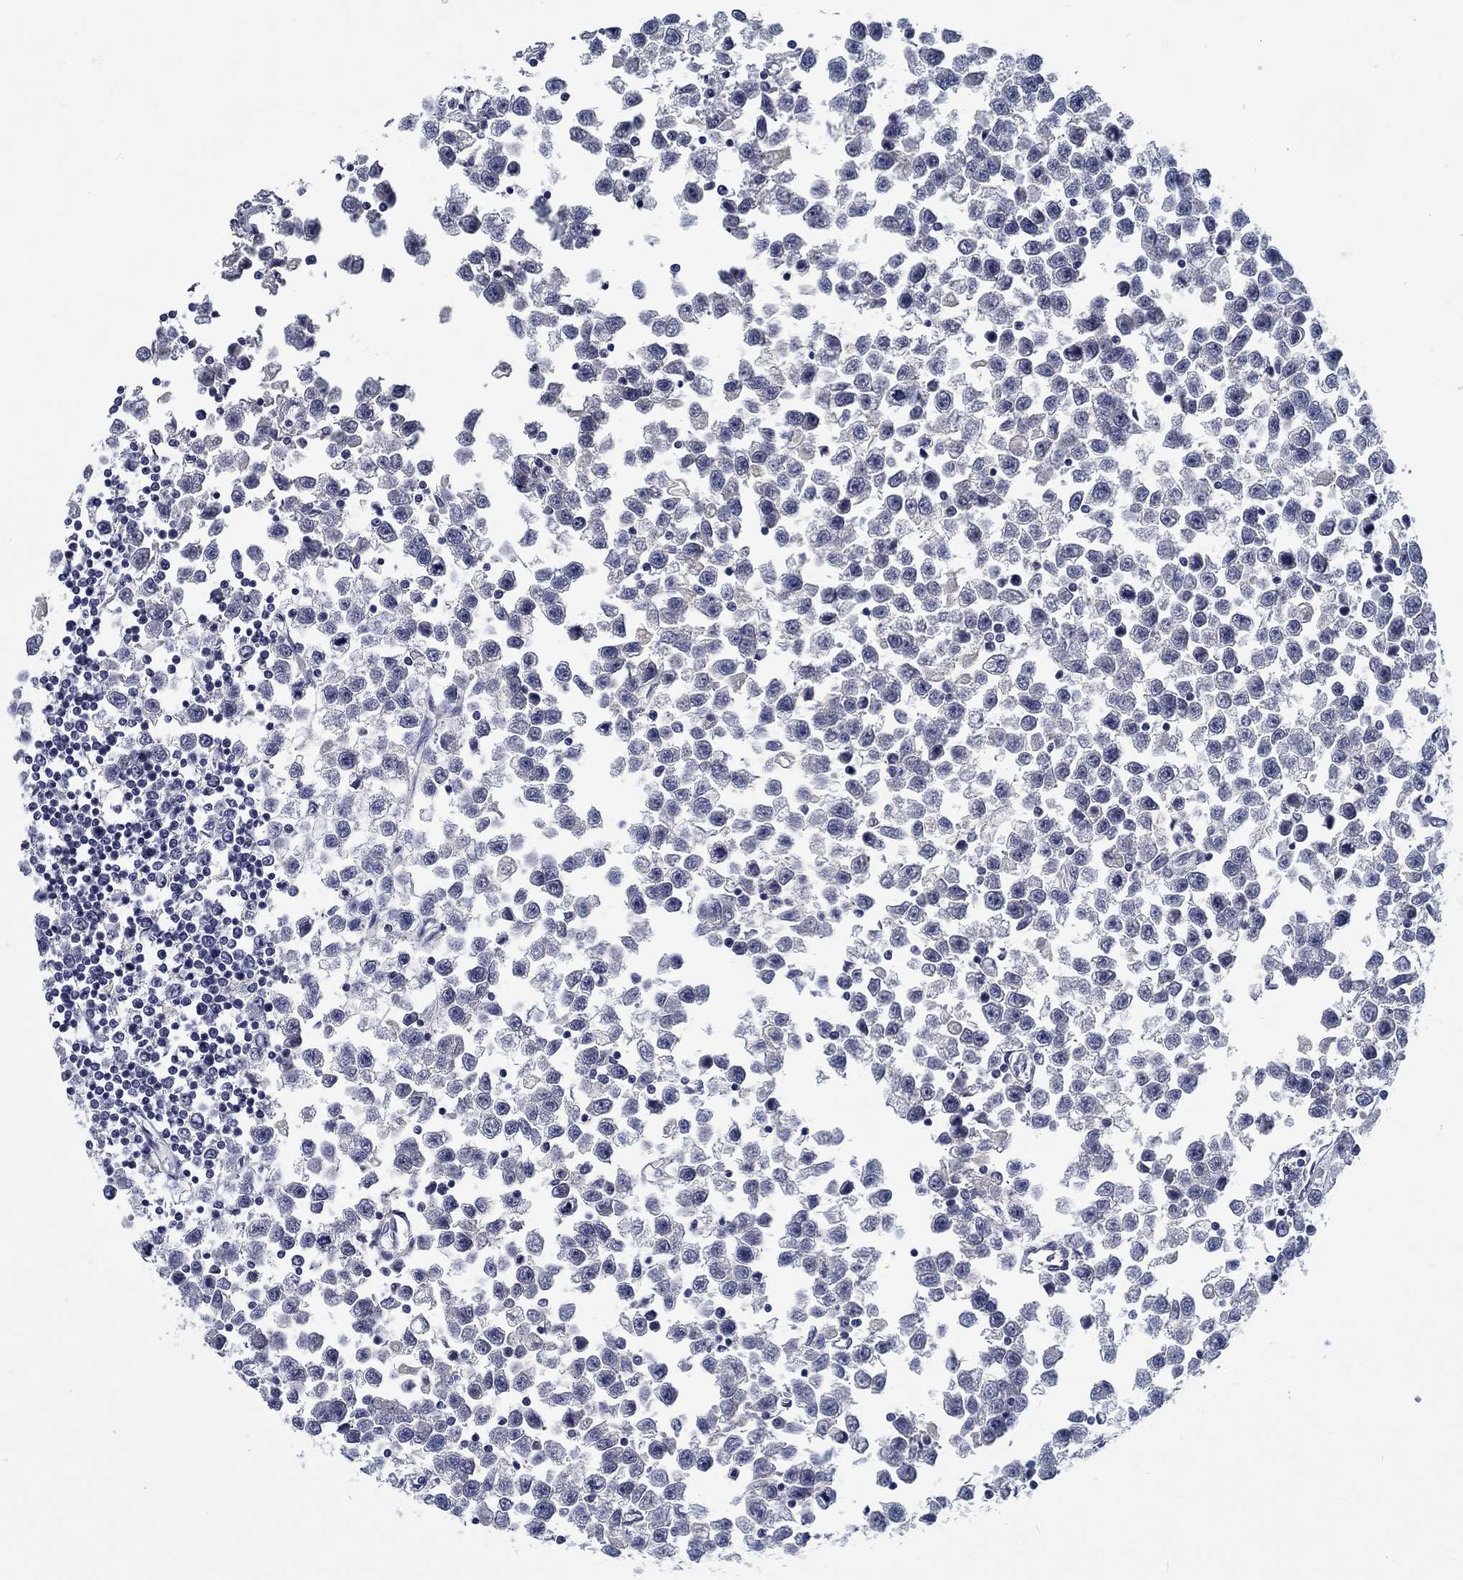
{"staining": {"intensity": "negative", "quantity": "none", "location": "none"}, "tissue": "testis cancer", "cell_type": "Tumor cells", "image_type": "cancer", "snomed": [{"axis": "morphology", "description": "Seminoma, NOS"}, {"axis": "topography", "description": "Testis"}], "caption": "Testis cancer (seminoma) was stained to show a protein in brown. There is no significant expression in tumor cells. Nuclei are stained in blue.", "gene": "MYBPC1", "patient": {"sex": "male", "age": 34}}